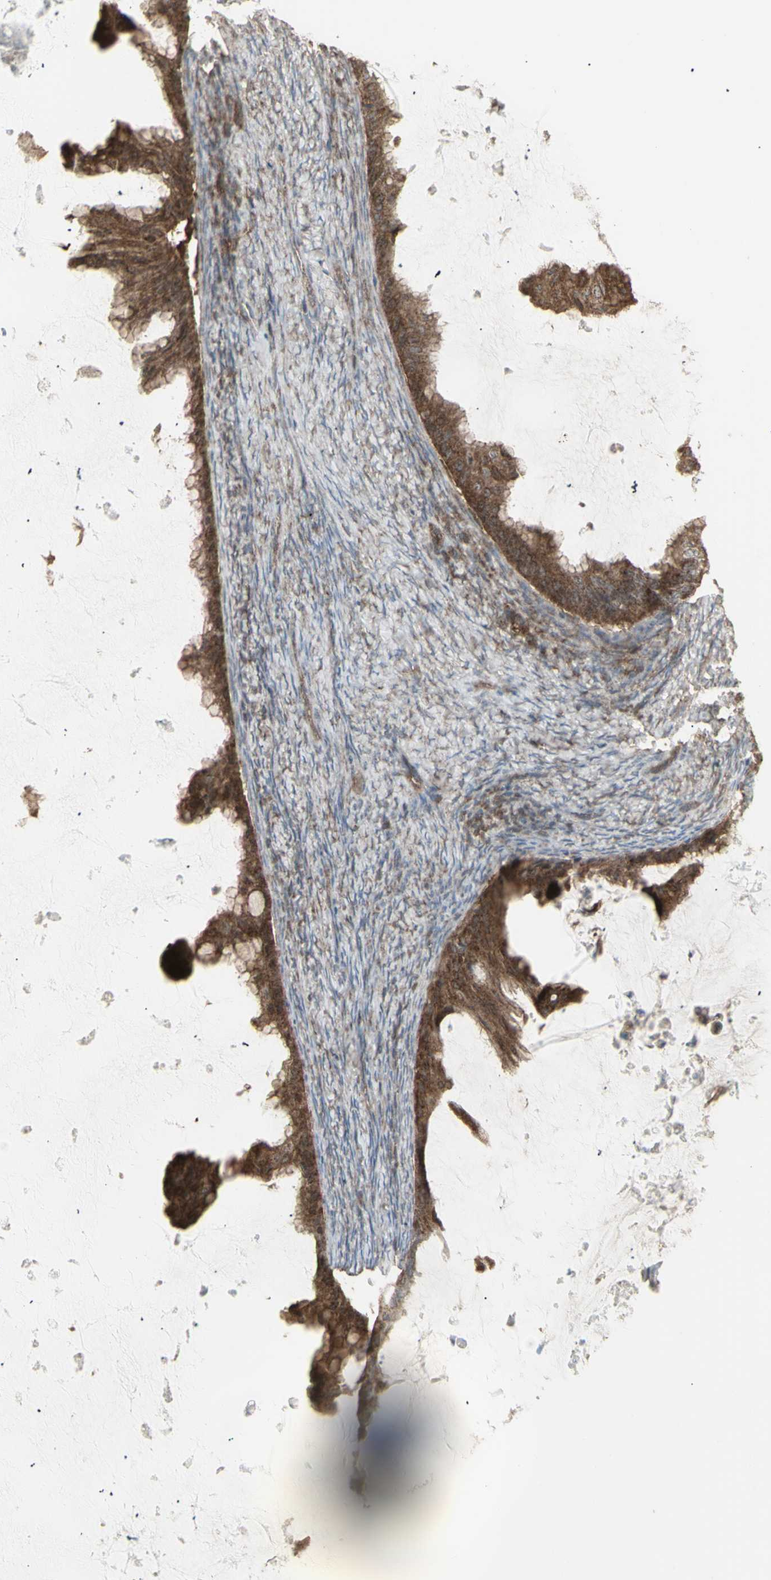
{"staining": {"intensity": "strong", "quantity": ">75%", "location": "cytoplasmic/membranous"}, "tissue": "ovarian cancer", "cell_type": "Tumor cells", "image_type": "cancer", "snomed": [{"axis": "morphology", "description": "Cystadenocarcinoma, mucinous, NOS"}, {"axis": "topography", "description": "Ovary"}], "caption": "A high amount of strong cytoplasmic/membranous positivity is identified in approximately >75% of tumor cells in mucinous cystadenocarcinoma (ovarian) tissue. The staining is performed using DAB (3,3'-diaminobenzidine) brown chromogen to label protein expression. The nuclei are counter-stained blue using hematoxylin.", "gene": "RNASEL", "patient": {"sex": "female", "age": 61}}